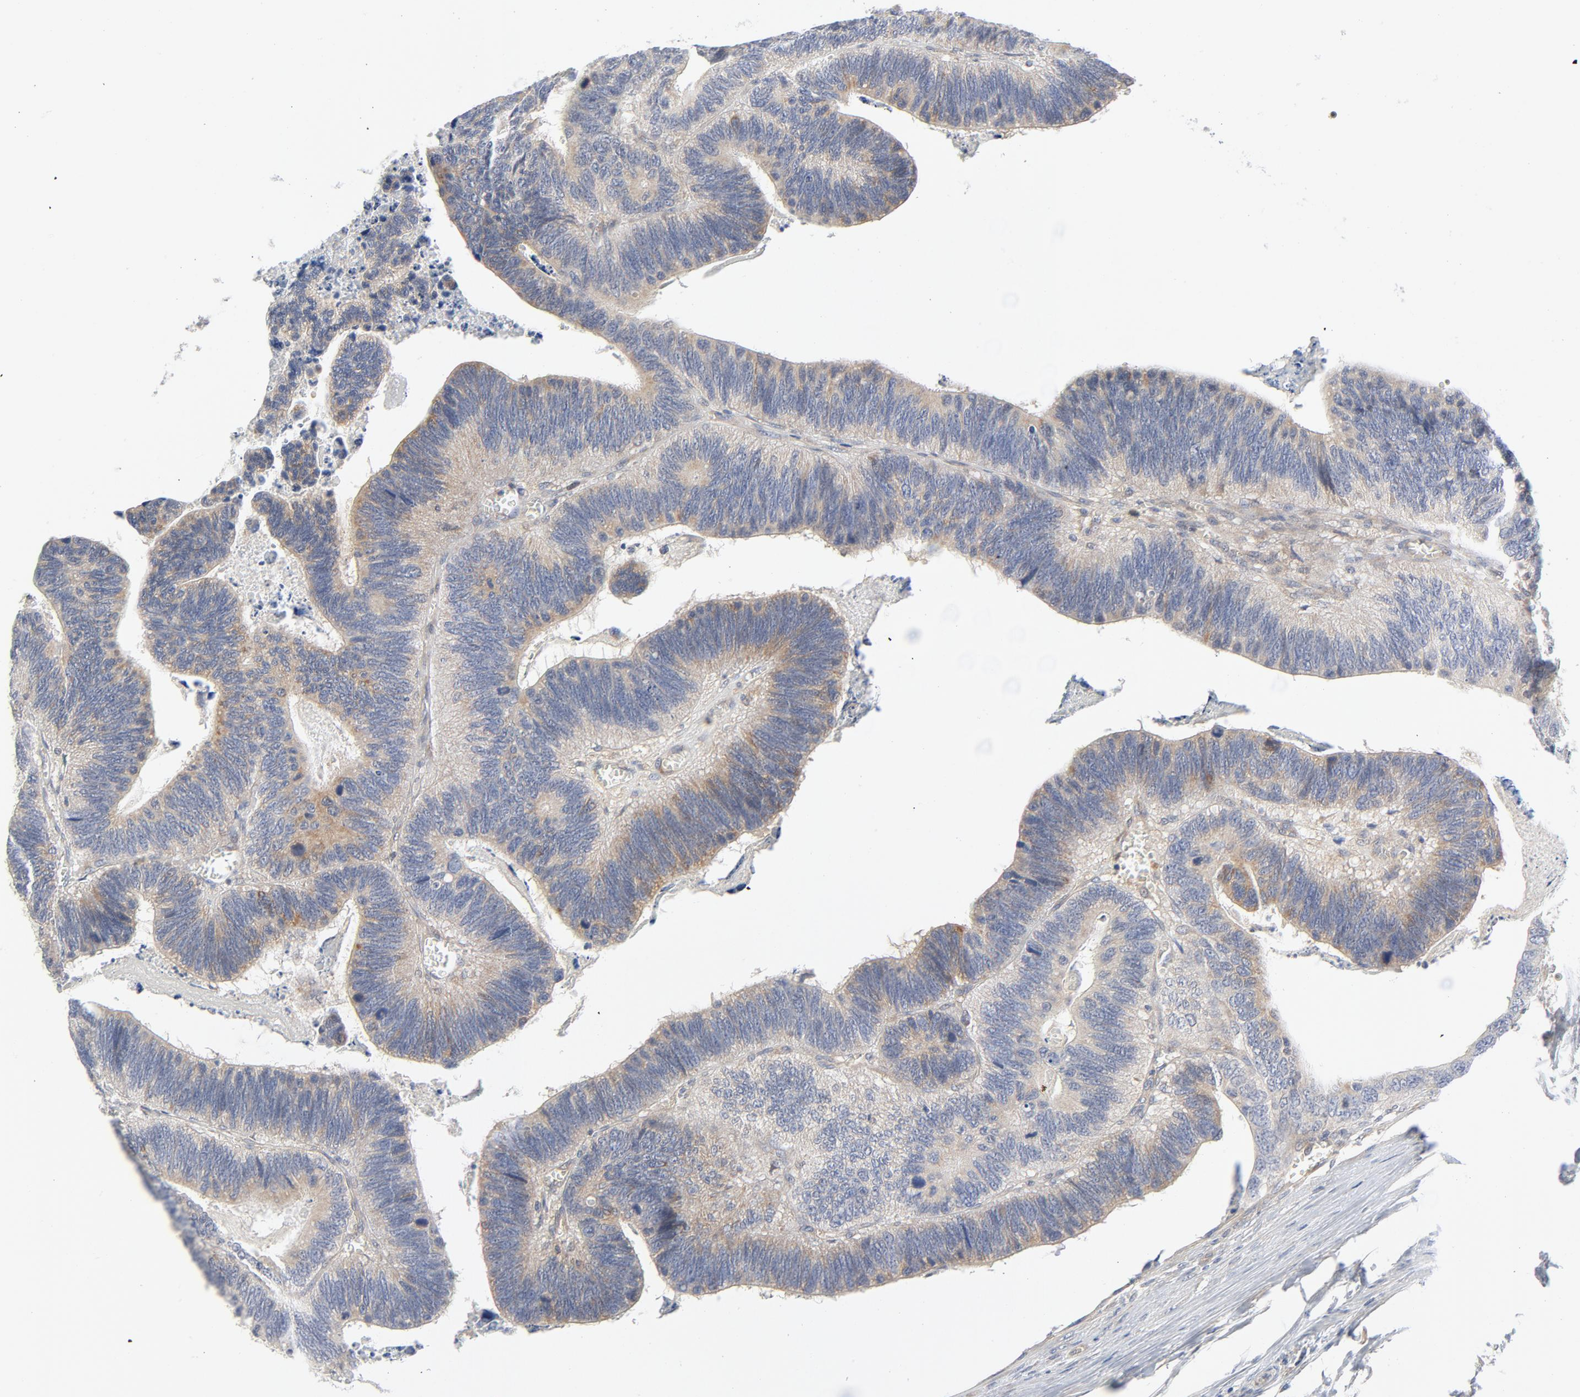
{"staining": {"intensity": "weak", "quantity": ">75%", "location": "cytoplasmic/membranous"}, "tissue": "colorectal cancer", "cell_type": "Tumor cells", "image_type": "cancer", "snomed": [{"axis": "morphology", "description": "Adenocarcinoma, NOS"}, {"axis": "topography", "description": "Colon"}], "caption": "Immunohistochemical staining of human colorectal cancer (adenocarcinoma) exhibits low levels of weak cytoplasmic/membranous expression in approximately >75% of tumor cells. The protein is shown in brown color, while the nuclei are stained blue.", "gene": "BAD", "patient": {"sex": "male", "age": 72}}